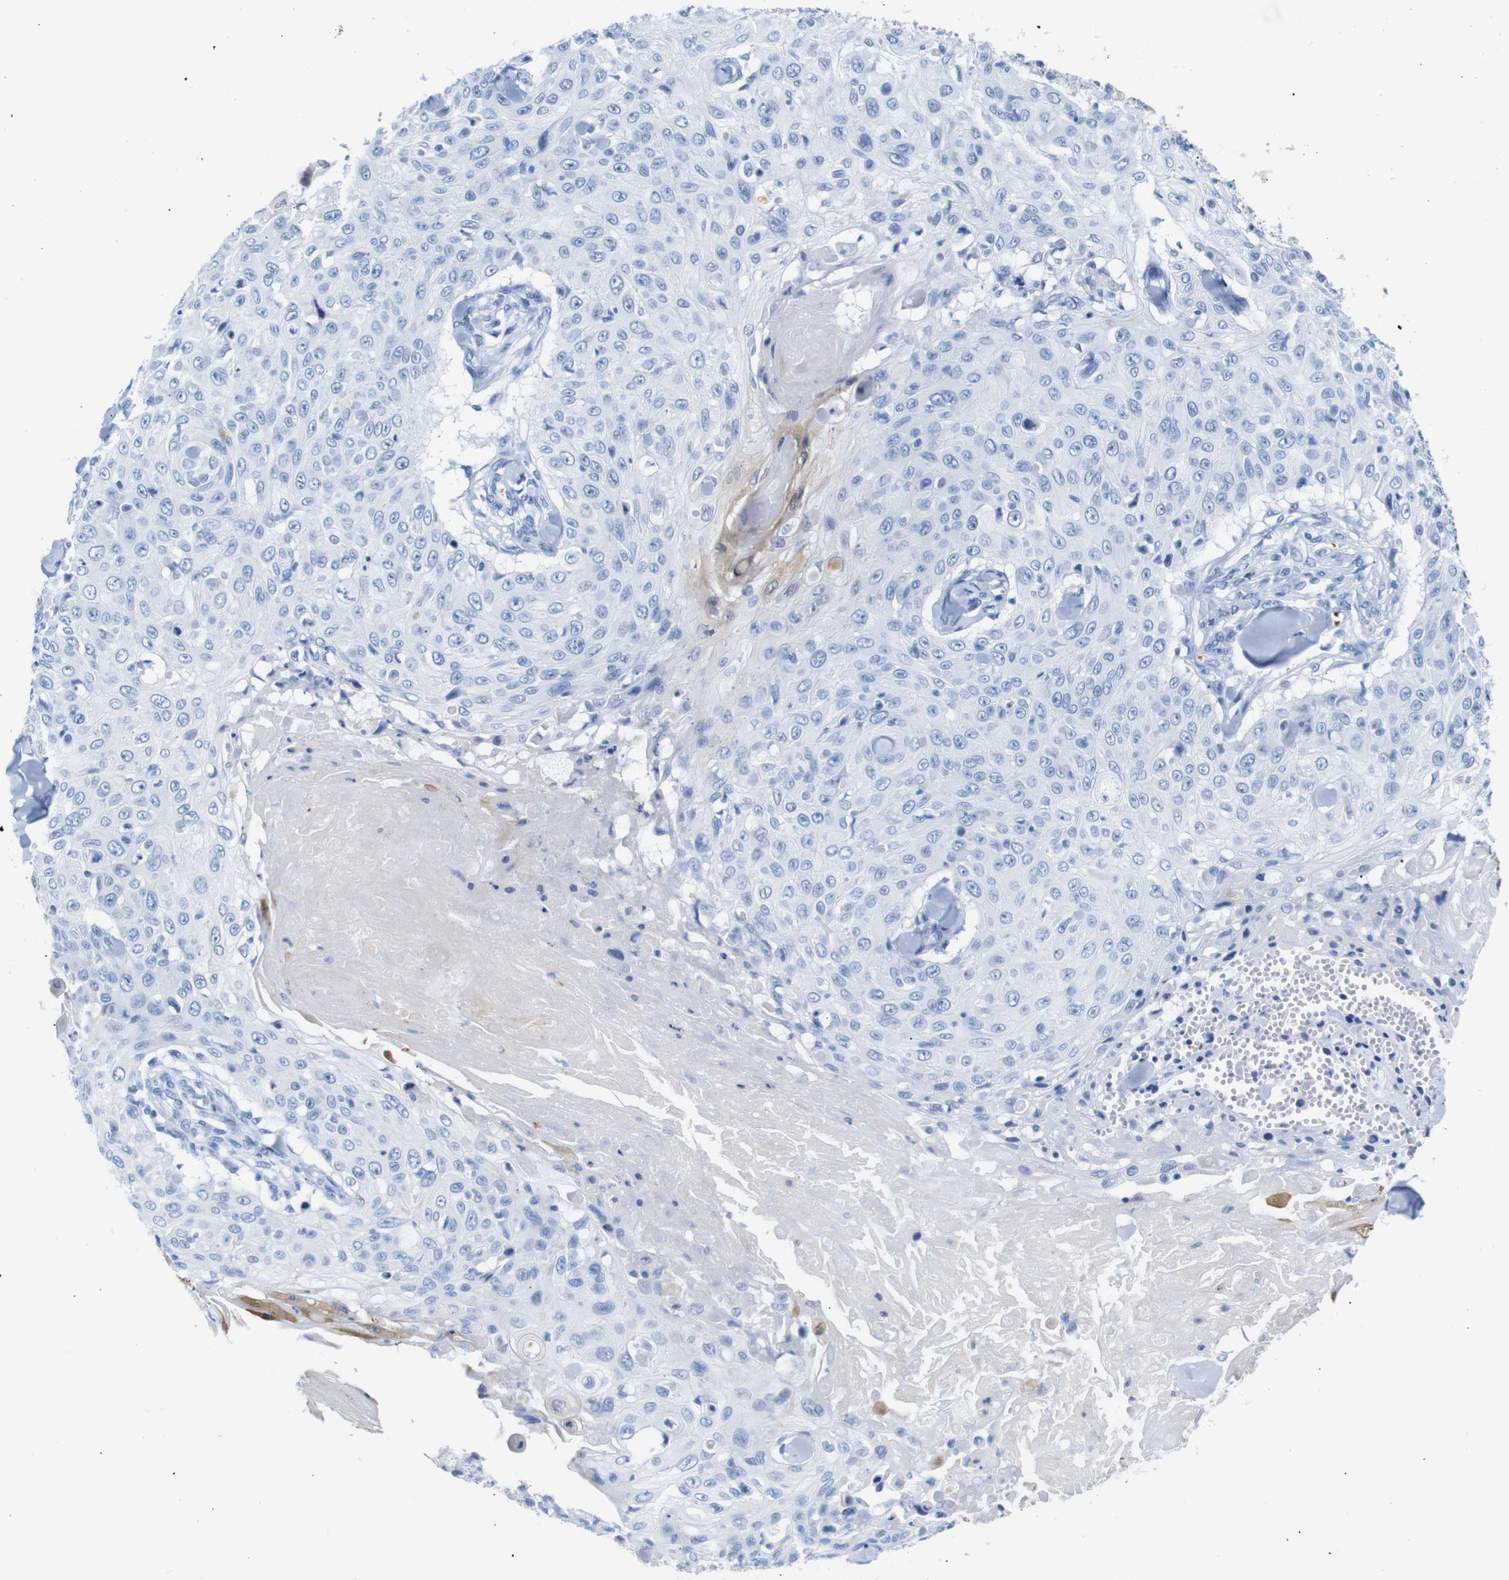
{"staining": {"intensity": "negative", "quantity": "none", "location": "none"}, "tissue": "skin cancer", "cell_type": "Tumor cells", "image_type": "cancer", "snomed": [{"axis": "morphology", "description": "Squamous cell carcinoma, NOS"}, {"axis": "topography", "description": "Skin"}], "caption": "Protein analysis of squamous cell carcinoma (skin) displays no significant staining in tumor cells.", "gene": "ERVMER34-1", "patient": {"sex": "male", "age": 86}}